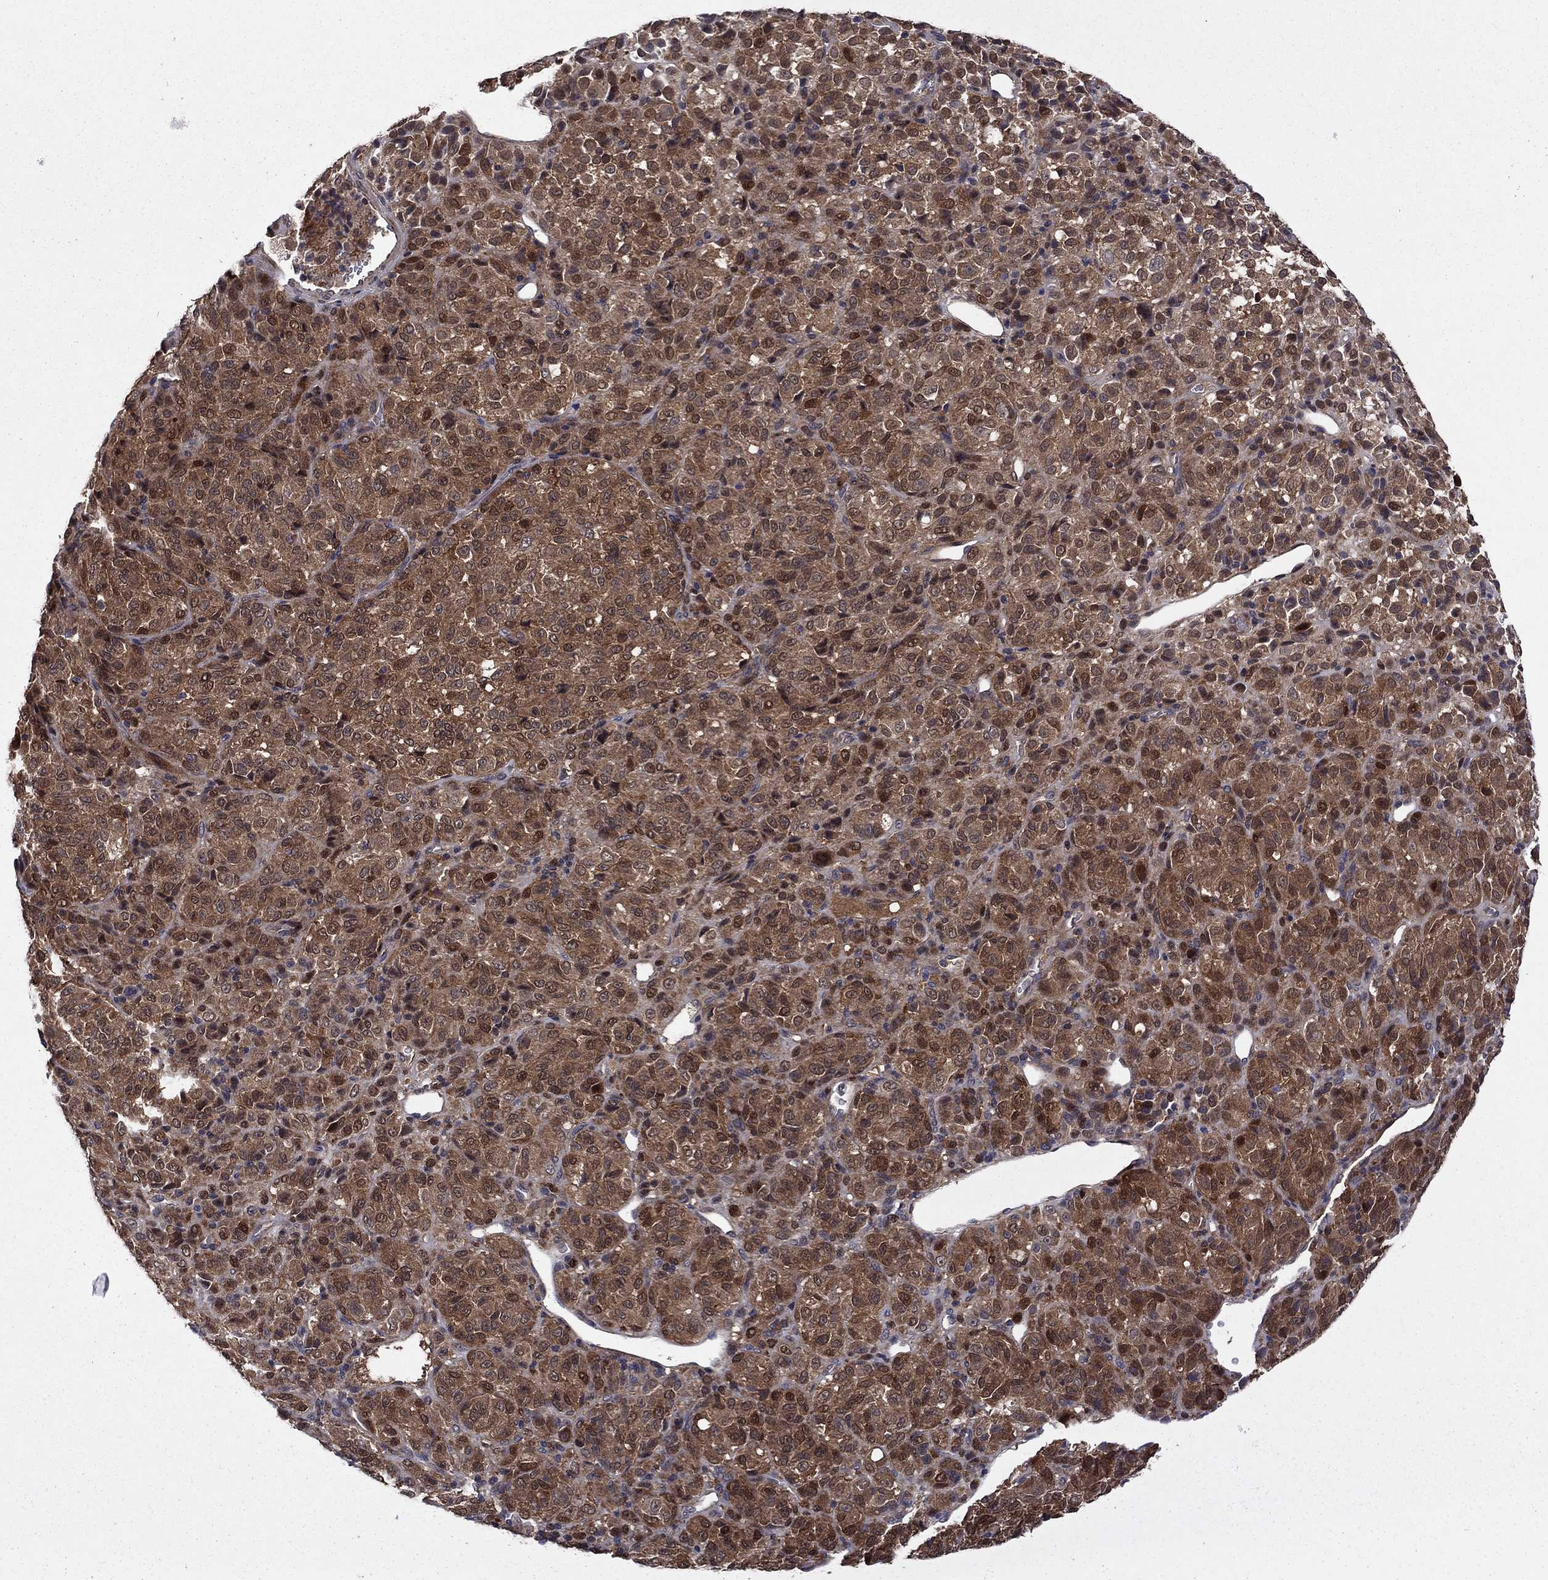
{"staining": {"intensity": "moderate", "quantity": "25%-75%", "location": "cytoplasmic/membranous,nuclear"}, "tissue": "melanoma", "cell_type": "Tumor cells", "image_type": "cancer", "snomed": [{"axis": "morphology", "description": "Malignant melanoma, Metastatic site"}, {"axis": "topography", "description": "Brain"}], "caption": "A medium amount of moderate cytoplasmic/membranous and nuclear staining is appreciated in about 25%-75% of tumor cells in melanoma tissue. The protein is stained brown, and the nuclei are stained in blue (DAB (3,3'-diaminobenzidine) IHC with brightfield microscopy, high magnification).", "gene": "TPMT", "patient": {"sex": "female", "age": 56}}